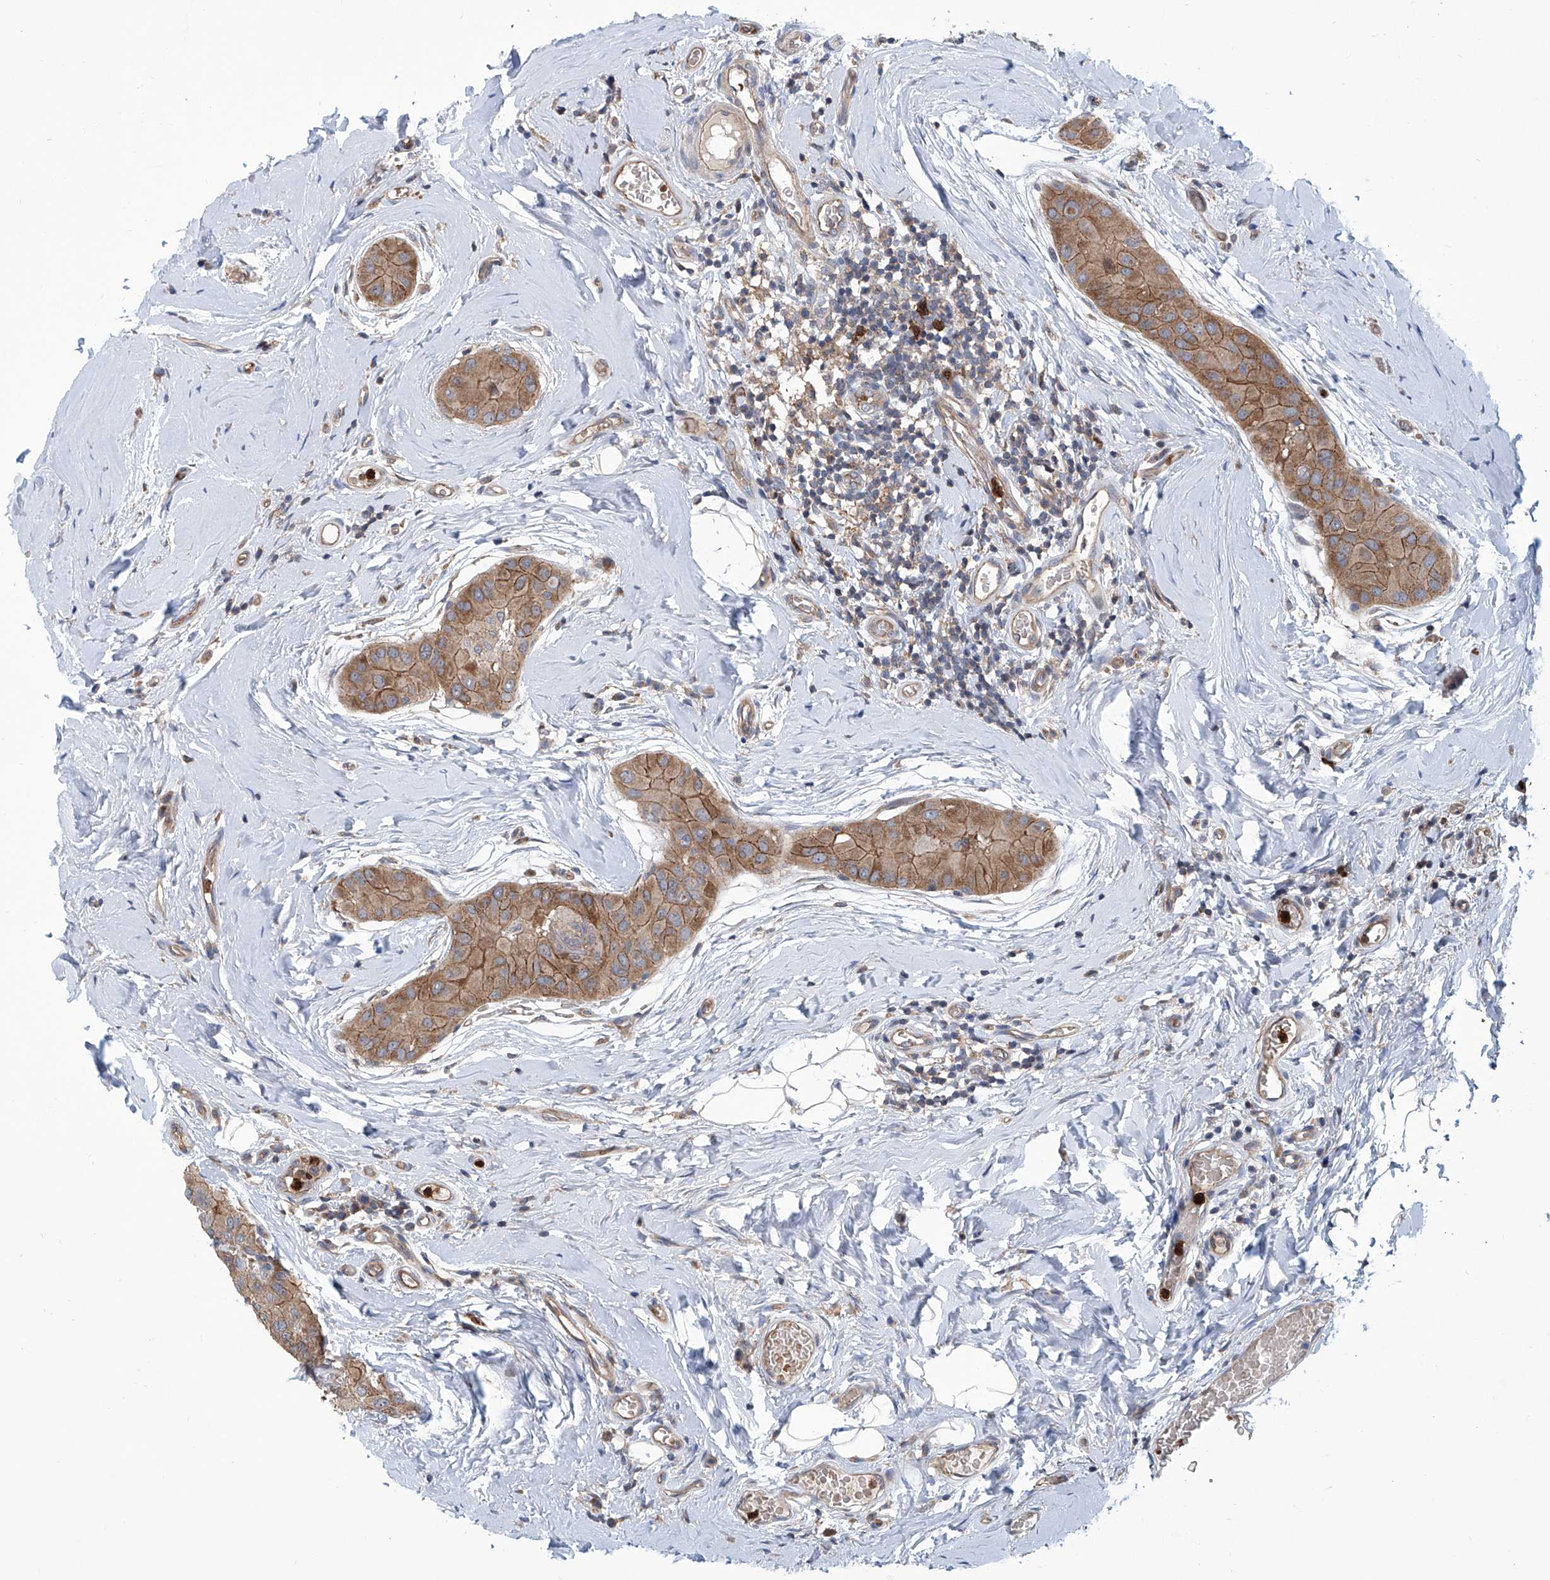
{"staining": {"intensity": "moderate", "quantity": ">75%", "location": "cytoplasmic/membranous"}, "tissue": "thyroid cancer", "cell_type": "Tumor cells", "image_type": "cancer", "snomed": [{"axis": "morphology", "description": "Papillary adenocarcinoma, NOS"}, {"axis": "topography", "description": "Thyroid gland"}], "caption": "Papillary adenocarcinoma (thyroid) tissue demonstrates moderate cytoplasmic/membranous positivity in about >75% of tumor cells, visualized by immunohistochemistry.", "gene": "EIF2D", "patient": {"sex": "male", "age": 33}}